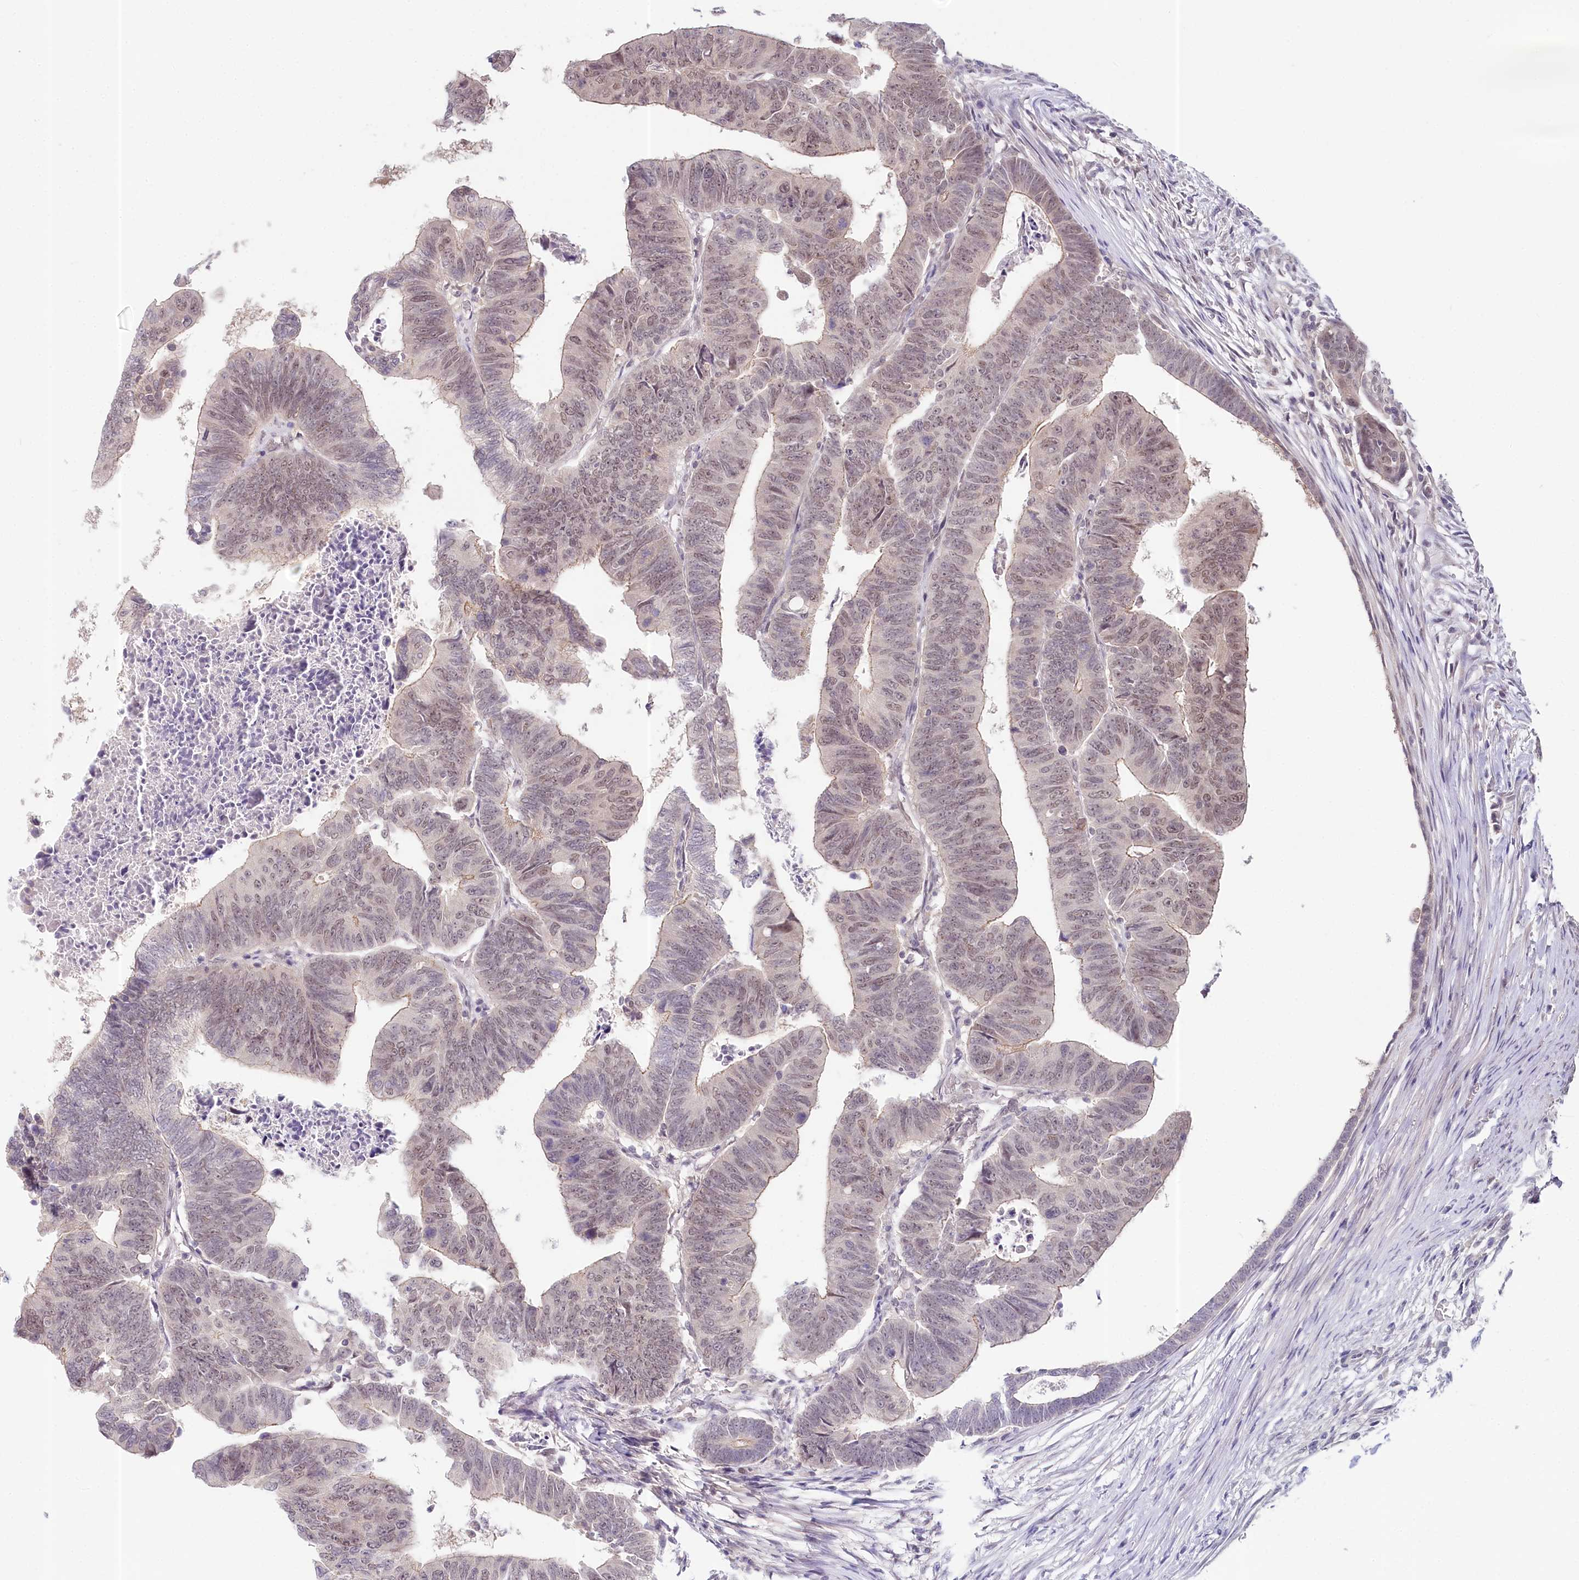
{"staining": {"intensity": "weak", "quantity": "25%-75%", "location": "cytoplasmic/membranous,nuclear"}, "tissue": "colorectal cancer", "cell_type": "Tumor cells", "image_type": "cancer", "snomed": [{"axis": "morphology", "description": "Adenocarcinoma, NOS"}, {"axis": "topography", "description": "Rectum"}], "caption": "Colorectal cancer (adenocarcinoma) stained with a brown dye shows weak cytoplasmic/membranous and nuclear positive positivity in about 25%-75% of tumor cells.", "gene": "AMTN", "patient": {"sex": "female", "age": 65}}